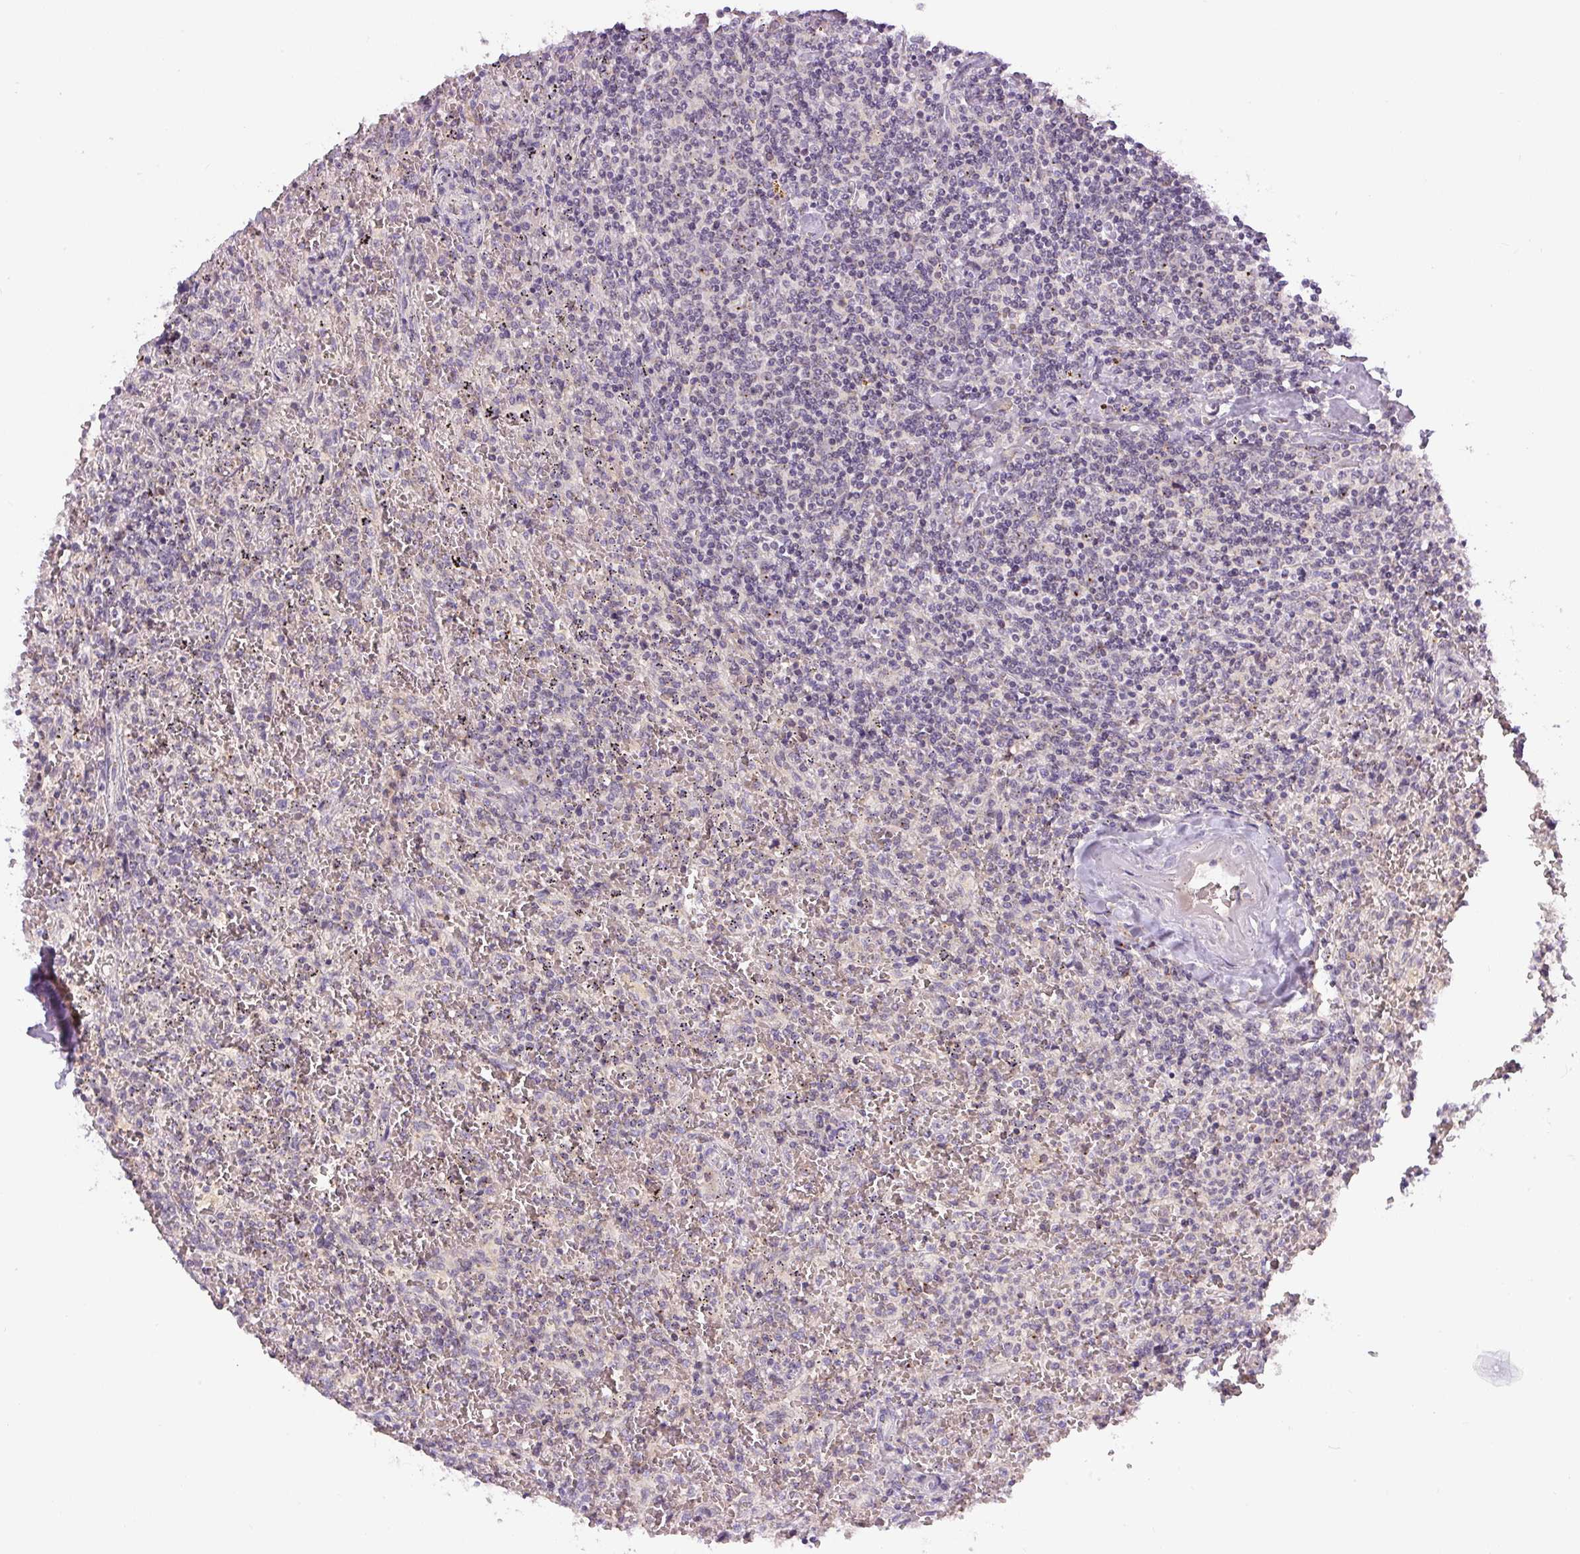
{"staining": {"intensity": "negative", "quantity": "none", "location": "none"}, "tissue": "lymphoma", "cell_type": "Tumor cells", "image_type": "cancer", "snomed": [{"axis": "morphology", "description": "Malignant lymphoma, non-Hodgkin's type, Low grade"}, {"axis": "topography", "description": "Spleen"}], "caption": "Immunohistochemistry photomicrograph of neoplastic tissue: lymphoma stained with DAB demonstrates no significant protein positivity in tumor cells.", "gene": "PCM1", "patient": {"sex": "female", "age": 64}}